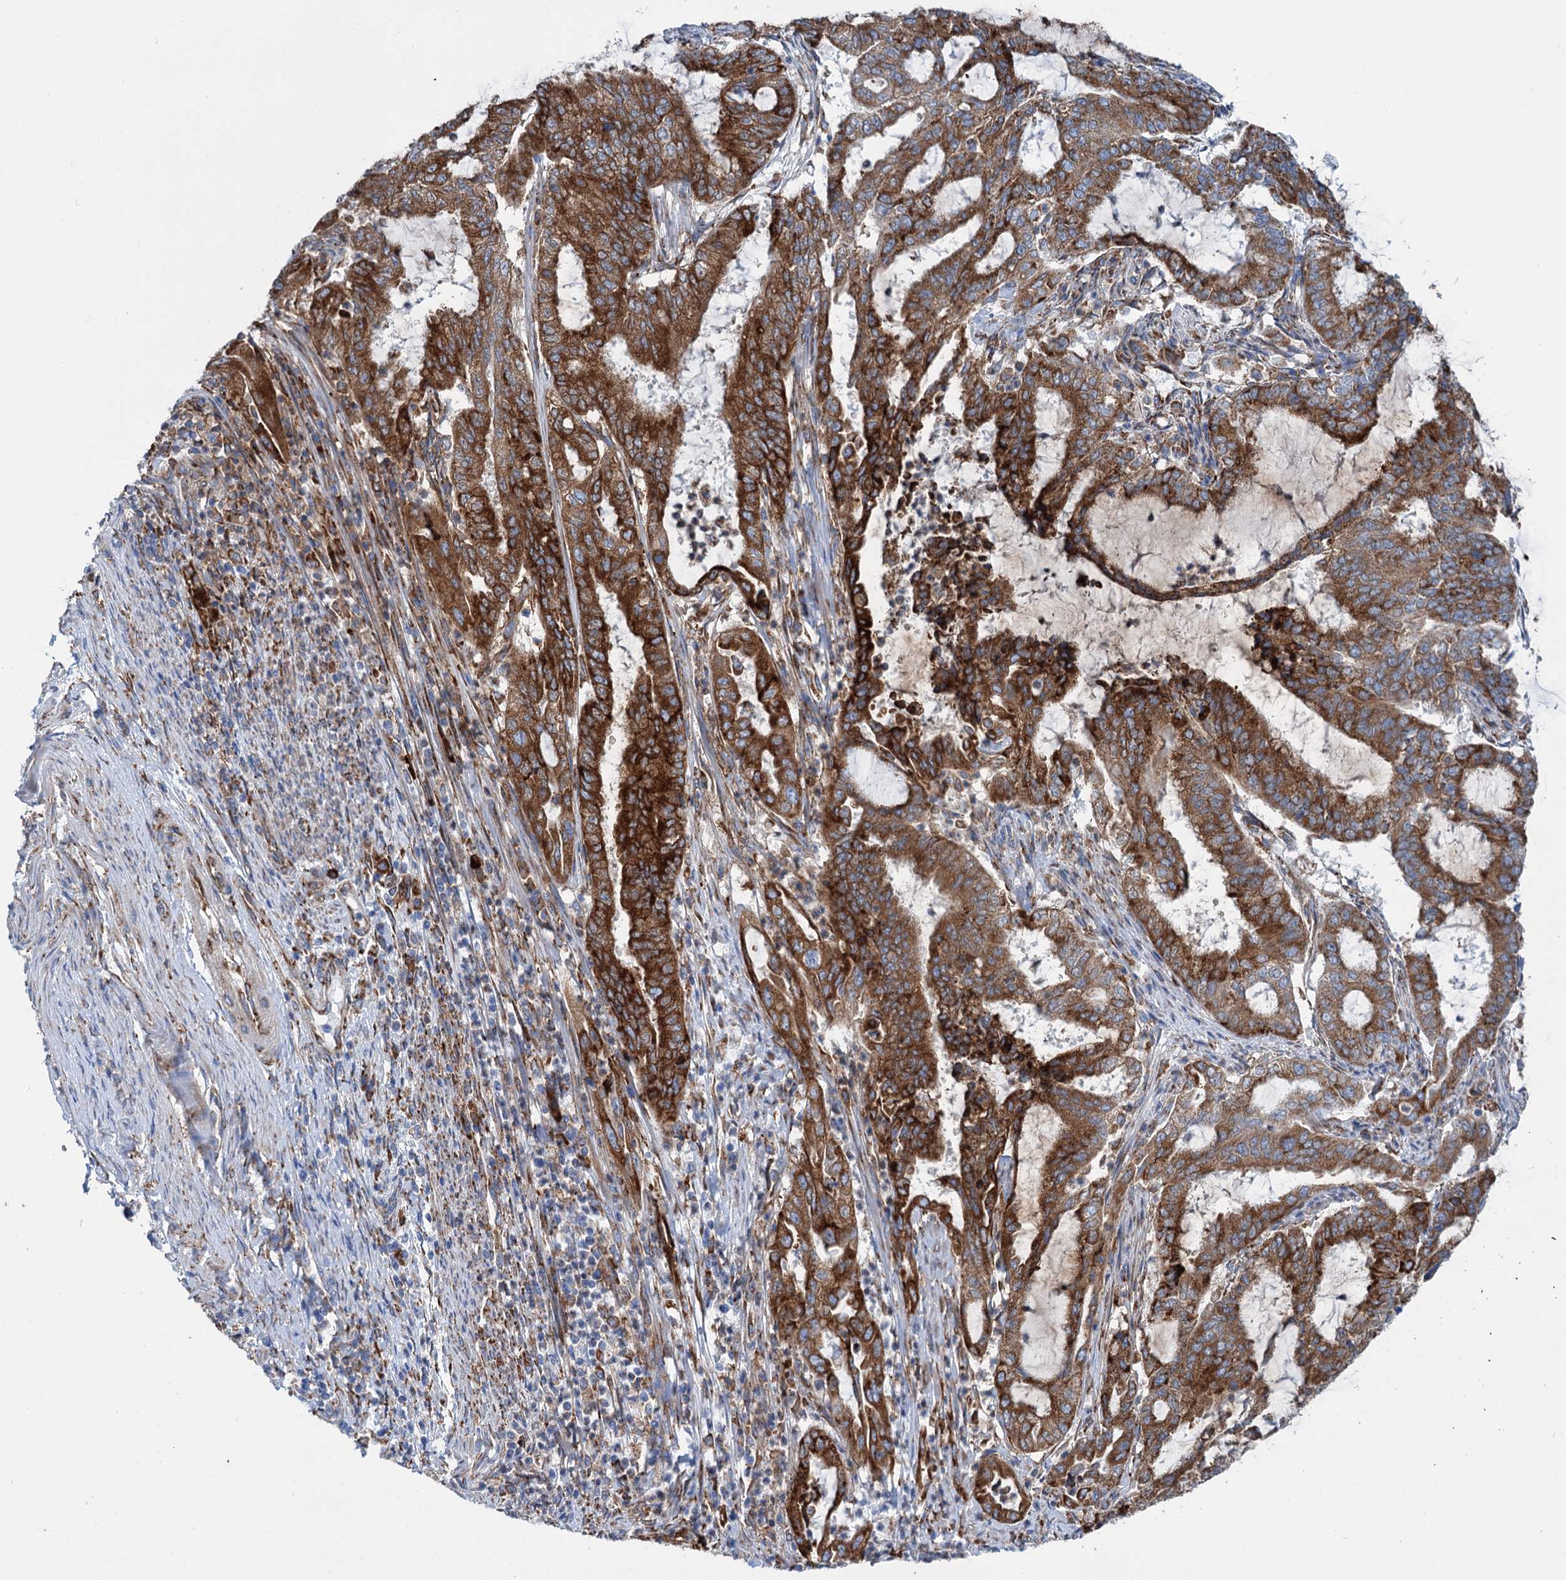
{"staining": {"intensity": "strong", "quantity": ">75%", "location": "cytoplasmic/membranous"}, "tissue": "endometrial cancer", "cell_type": "Tumor cells", "image_type": "cancer", "snomed": [{"axis": "morphology", "description": "Adenocarcinoma, NOS"}, {"axis": "topography", "description": "Endometrium"}], "caption": "This photomicrograph displays endometrial adenocarcinoma stained with immunohistochemistry to label a protein in brown. The cytoplasmic/membranous of tumor cells show strong positivity for the protein. Nuclei are counter-stained blue.", "gene": "SHE", "patient": {"sex": "female", "age": 51}}